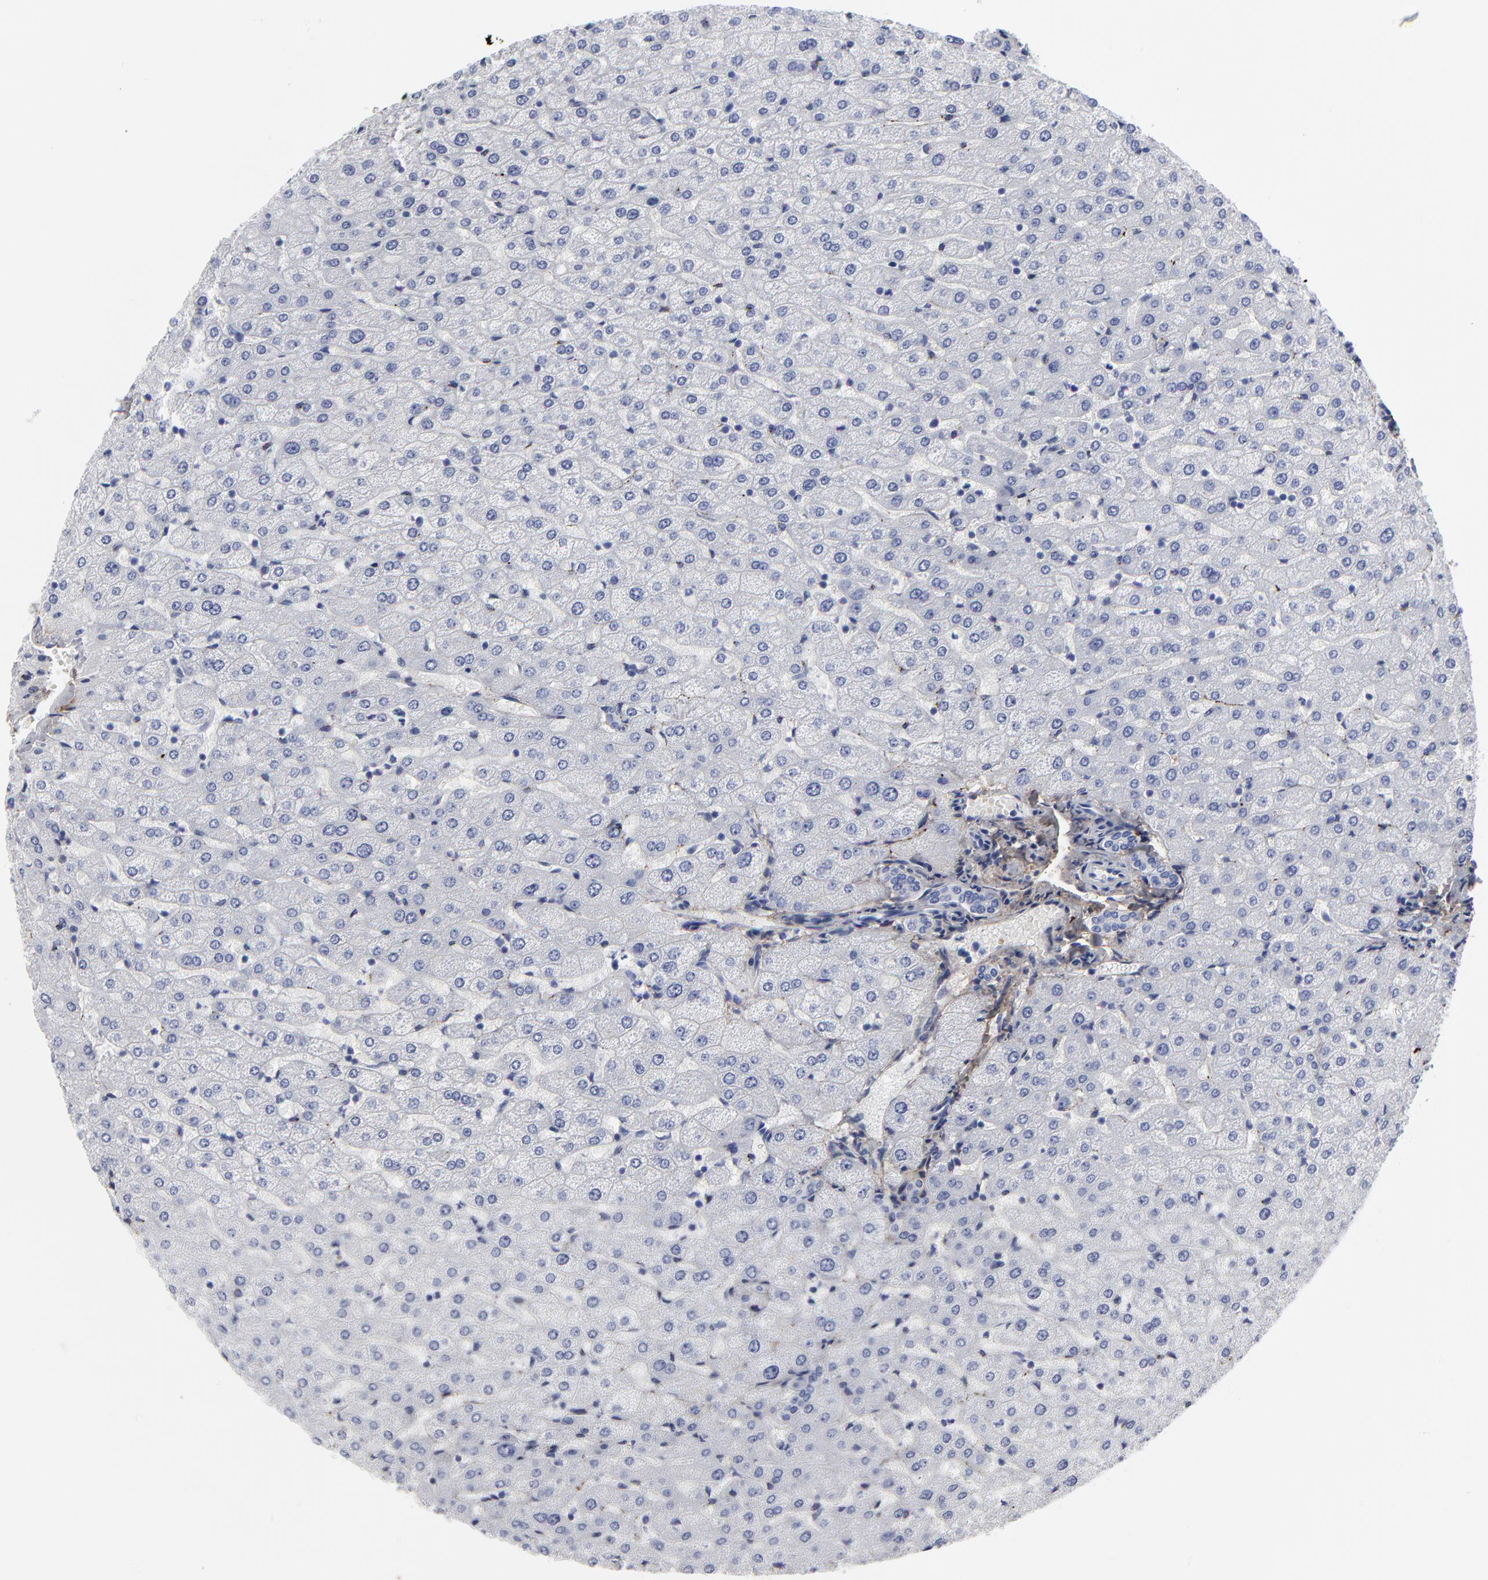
{"staining": {"intensity": "negative", "quantity": "none", "location": "none"}, "tissue": "liver", "cell_type": "Cholangiocytes", "image_type": "normal", "snomed": [{"axis": "morphology", "description": "Normal tissue, NOS"}, {"axis": "morphology", "description": "Fibrosis, NOS"}, {"axis": "topography", "description": "Liver"}], "caption": "Immunohistochemistry of benign liver demonstrates no expression in cholangiocytes.", "gene": "DCN", "patient": {"sex": "female", "age": 29}}